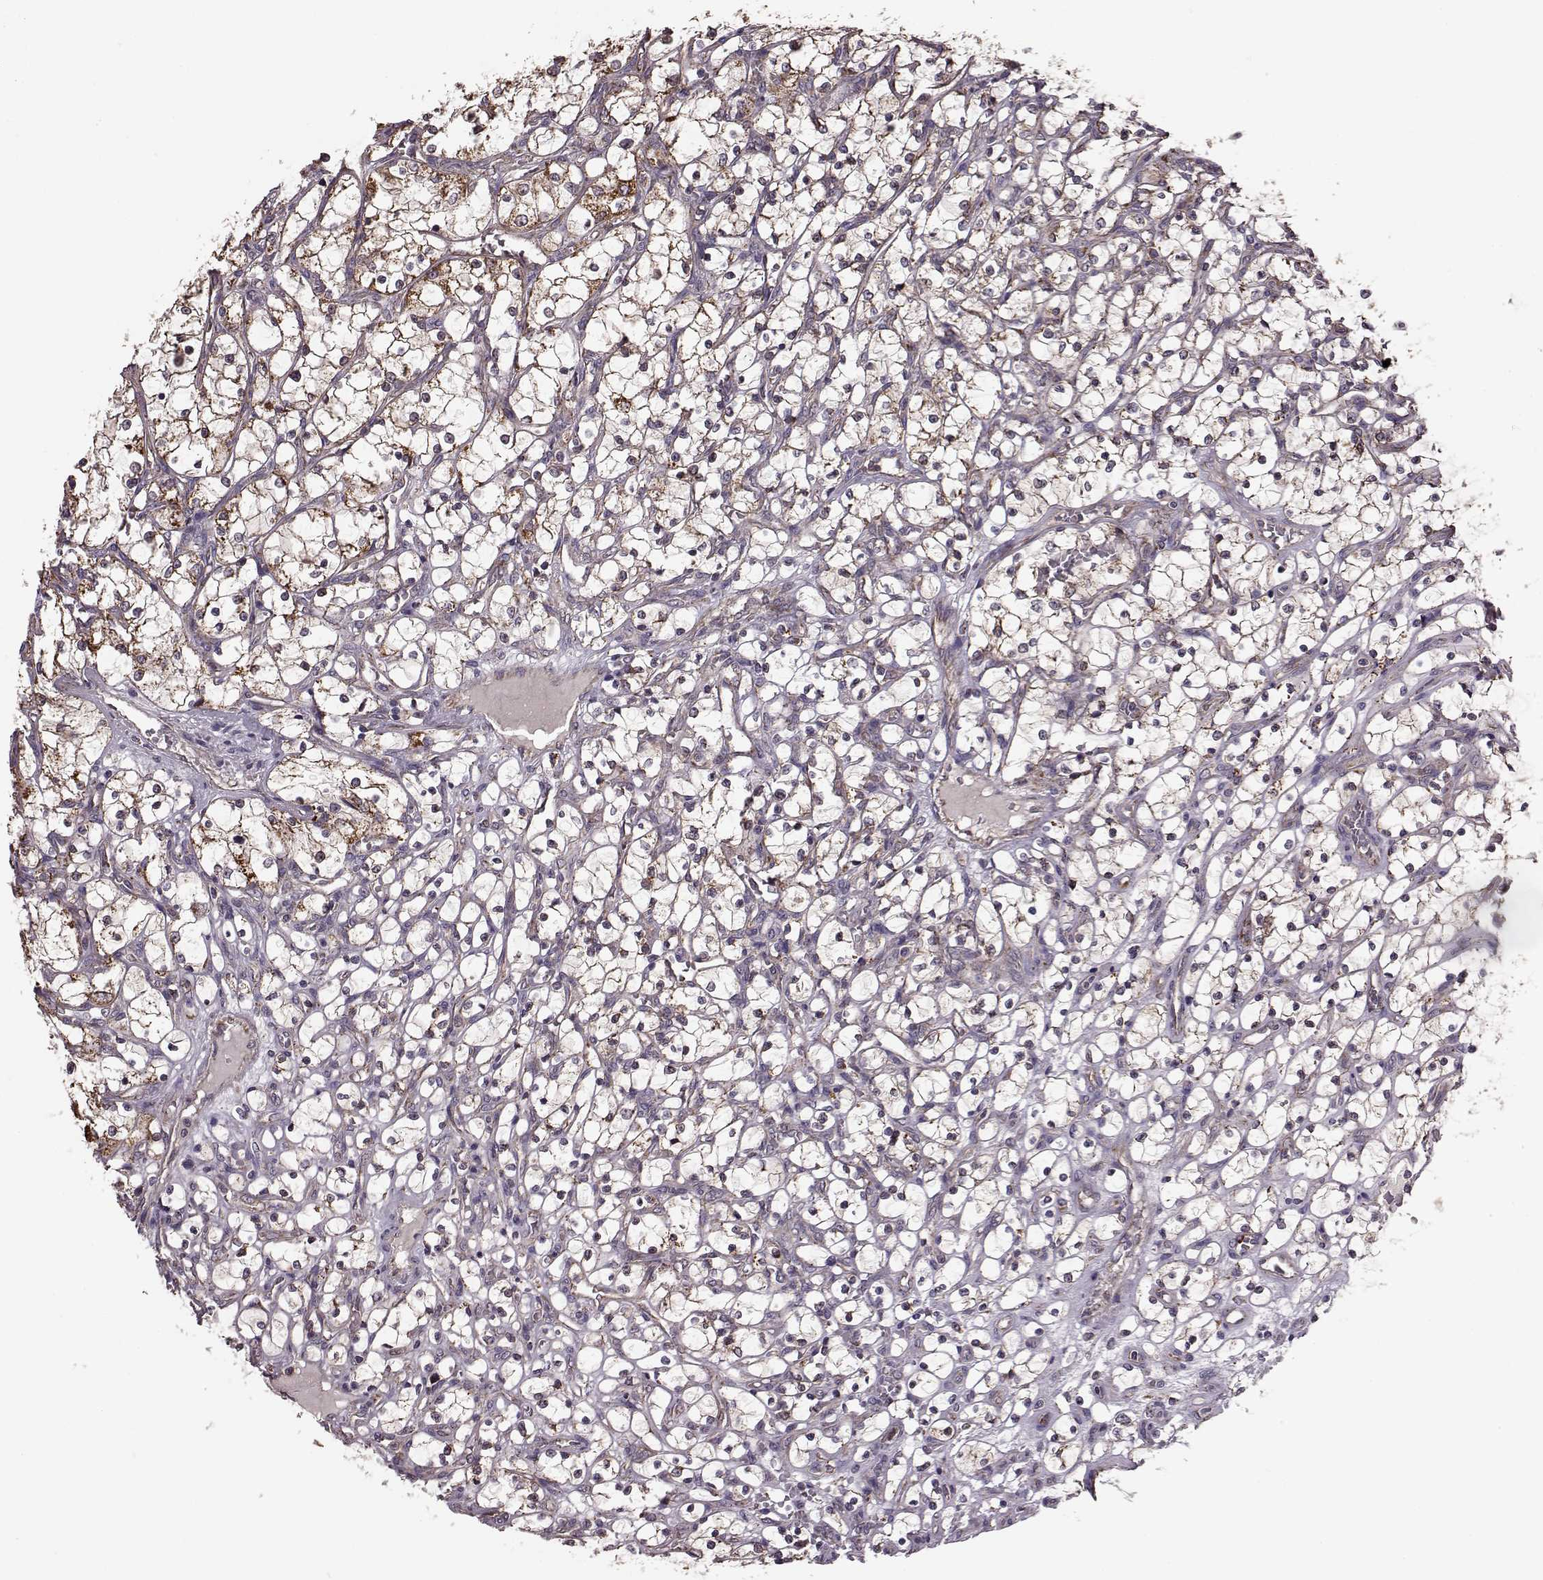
{"staining": {"intensity": "strong", "quantity": "25%-75%", "location": "cytoplasmic/membranous"}, "tissue": "renal cancer", "cell_type": "Tumor cells", "image_type": "cancer", "snomed": [{"axis": "morphology", "description": "Adenocarcinoma, NOS"}, {"axis": "topography", "description": "Kidney"}], "caption": "Adenocarcinoma (renal) stained with a brown dye displays strong cytoplasmic/membranous positive staining in about 25%-75% of tumor cells.", "gene": "PUDP", "patient": {"sex": "female", "age": 69}}